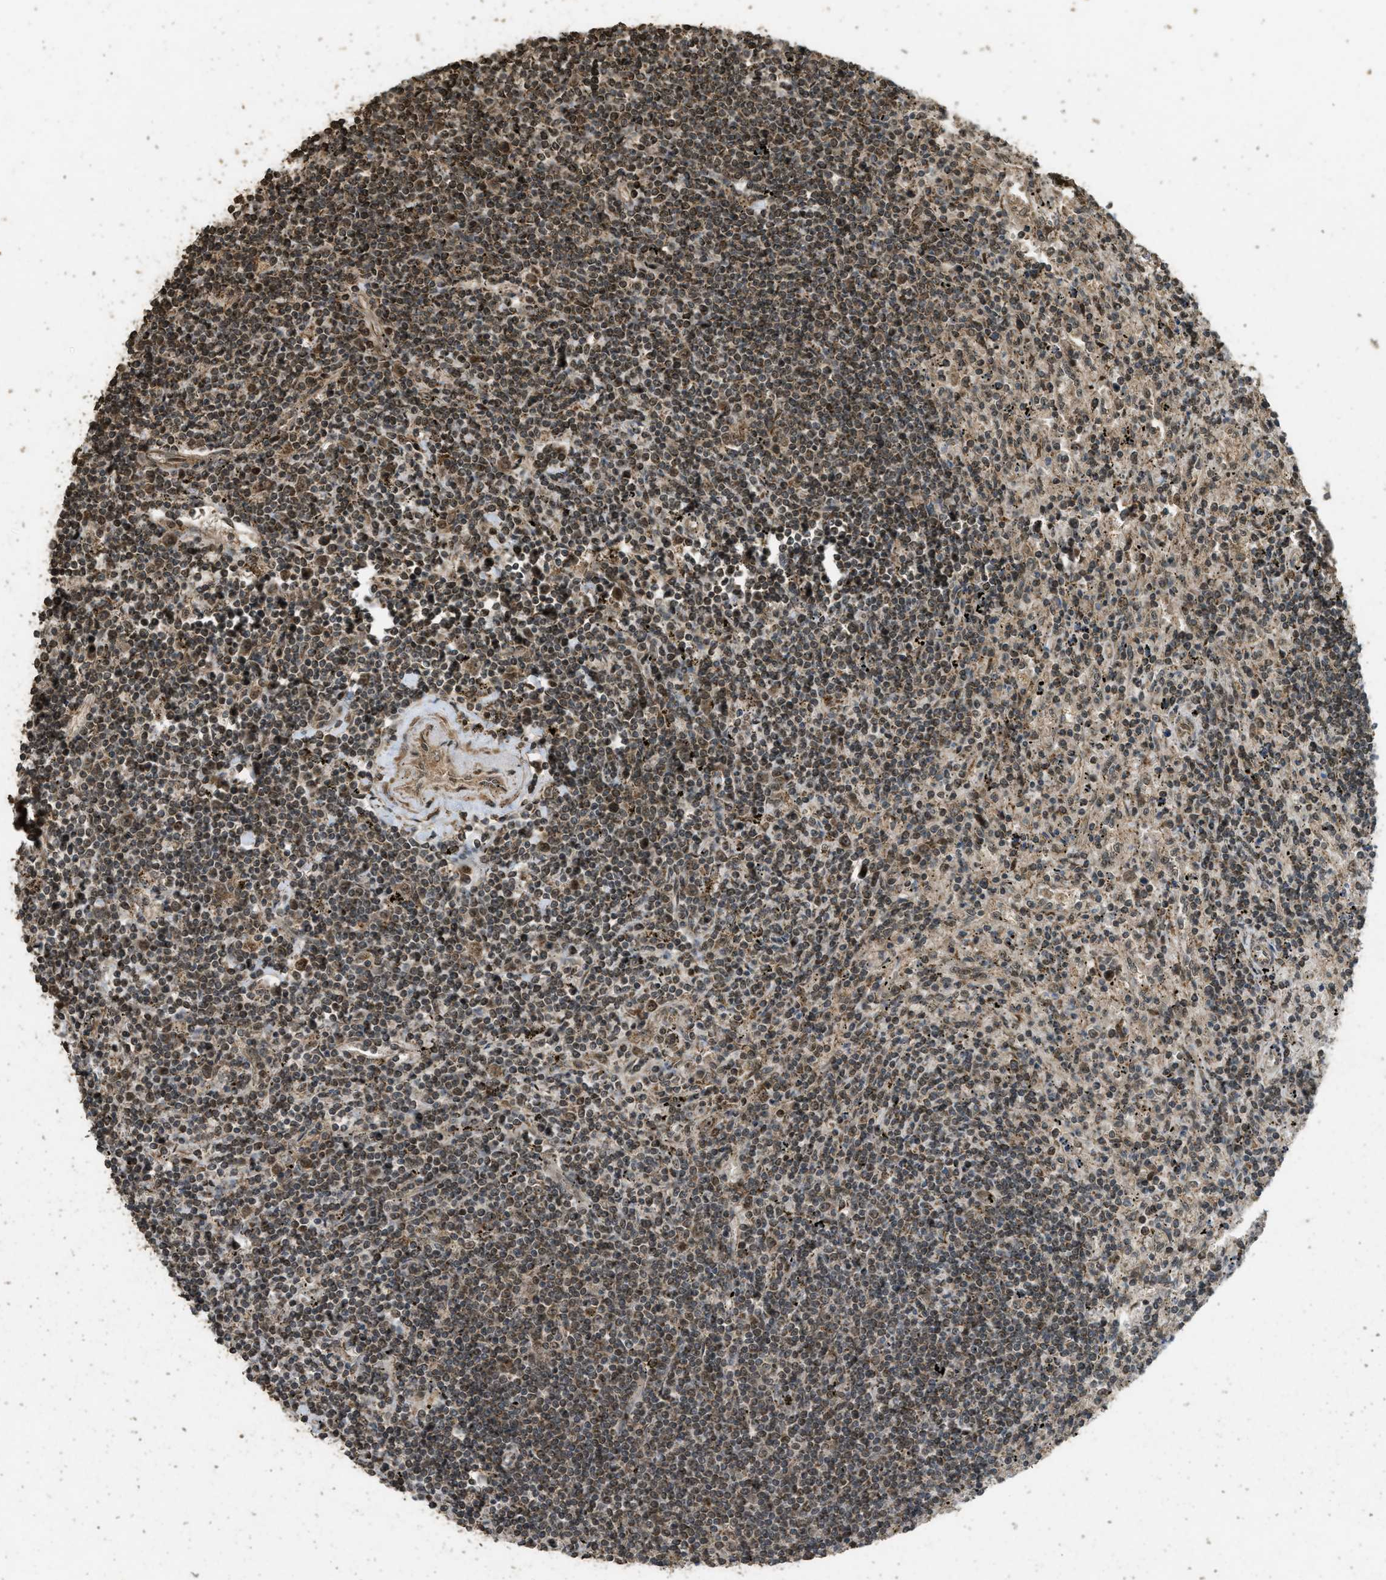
{"staining": {"intensity": "moderate", "quantity": ">75%", "location": "cytoplasmic/membranous"}, "tissue": "lymphoma", "cell_type": "Tumor cells", "image_type": "cancer", "snomed": [{"axis": "morphology", "description": "Malignant lymphoma, non-Hodgkin's type, Low grade"}, {"axis": "topography", "description": "Spleen"}], "caption": "The histopathology image demonstrates immunohistochemical staining of low-grade malignant lymphoma, non-Hodgkin's type. There is moderate cytoplasmic/membranous staining is appreciated in about >75% of tumor cells.", "gene": "CTPS1", "patient": {"sex": "male", "age": 76}}